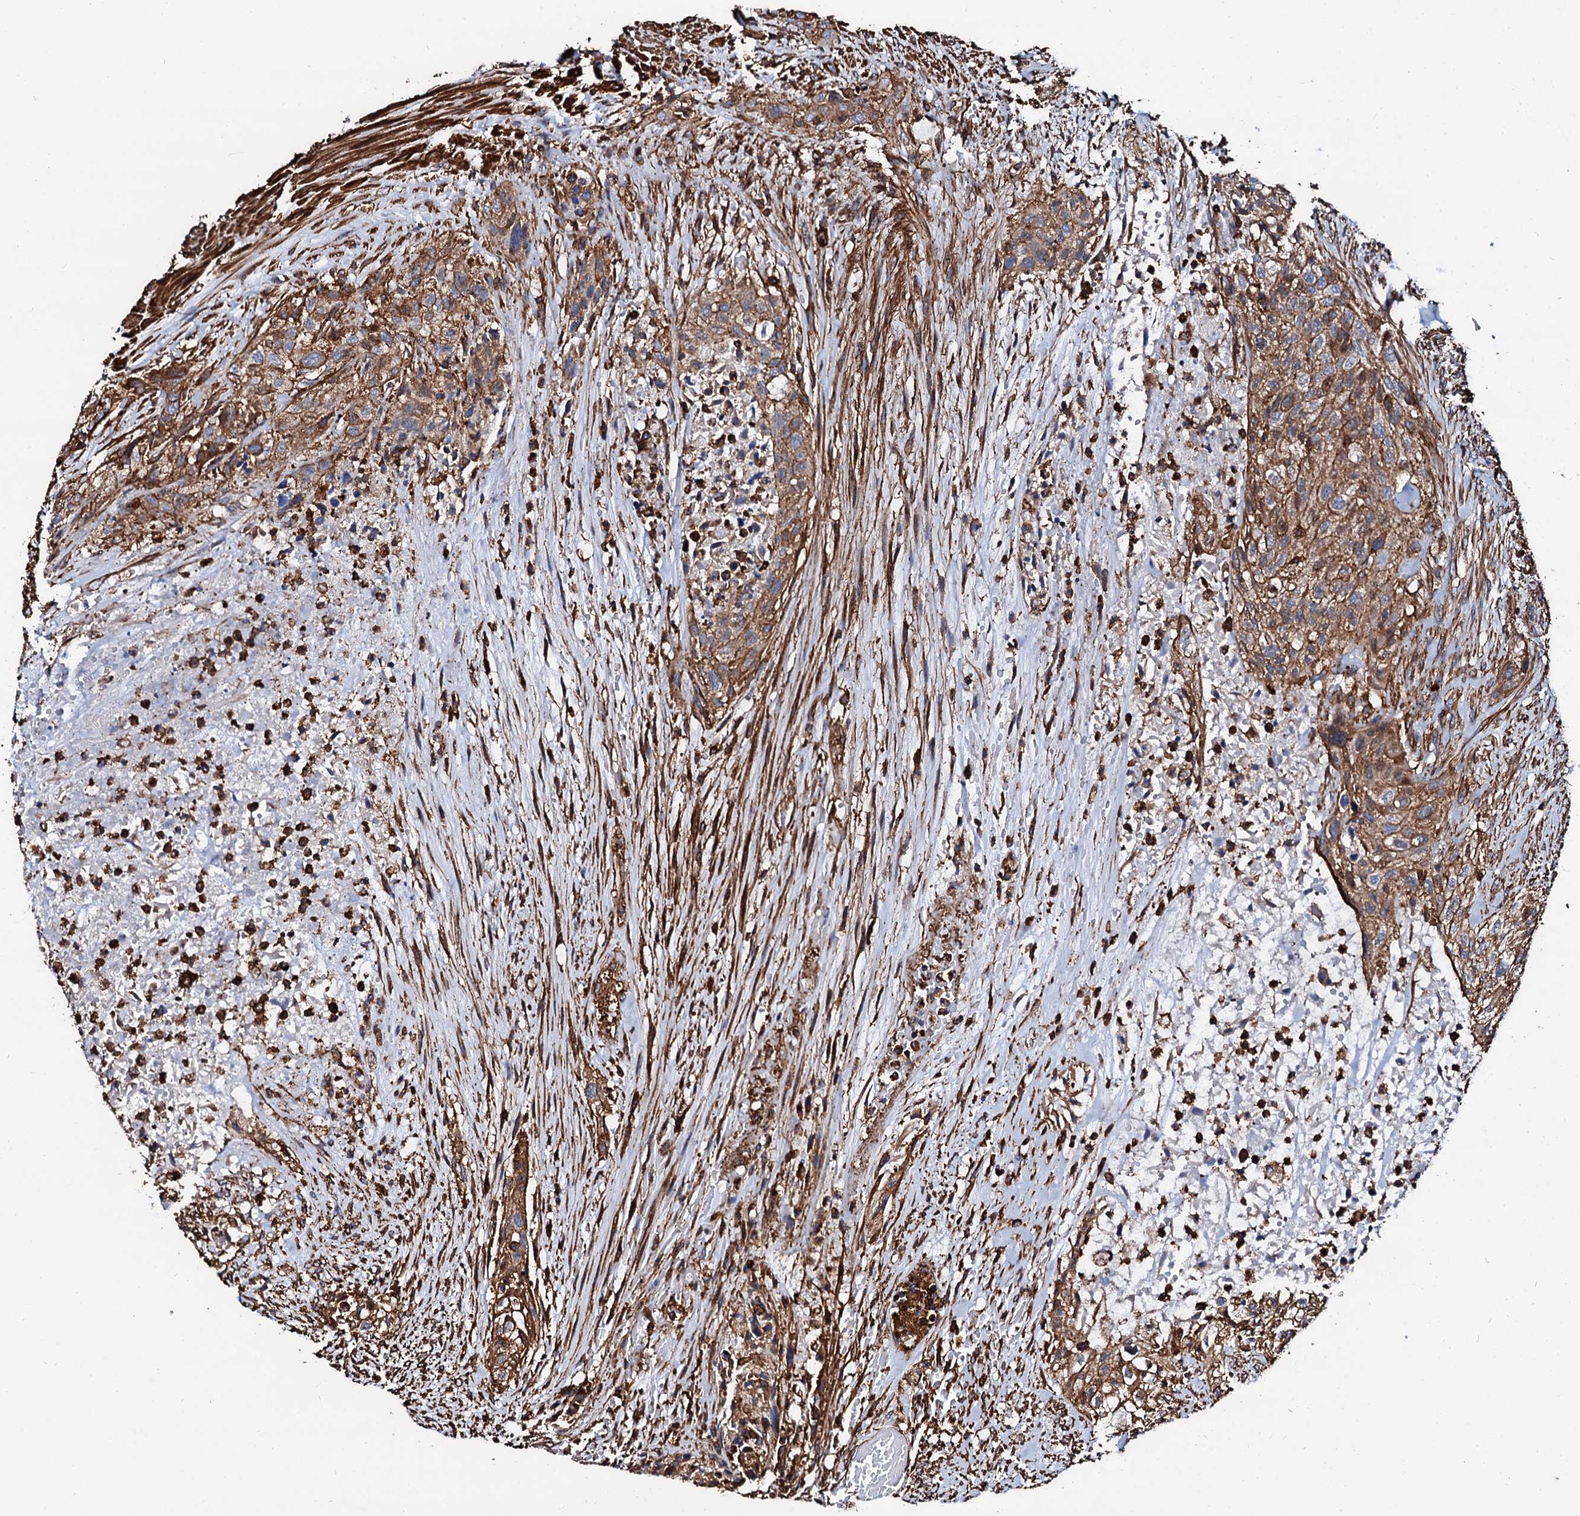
{"staining": {"intensity": "moderate", "quantity": ">75%", "location": "cytoplasmic/membranous"}, "tissue": "urothelial cancer", "cell_type": "Tumor cells", "image_type": "cancer", "snomed": [{"axis": "morphology", "description": "Urothelial carcinoma, High grade"}, {"axis": "topography", "description": "Urinary bladder"}], "caption": "Immunohistochemical staining of urothelial cancer reveals medium levels of moderate cytoplasmic/membranous protein positivity in approximately >75% of tumor cells.", "gene": "INTS10", "patient": {"sex": "male", "age": 35}}